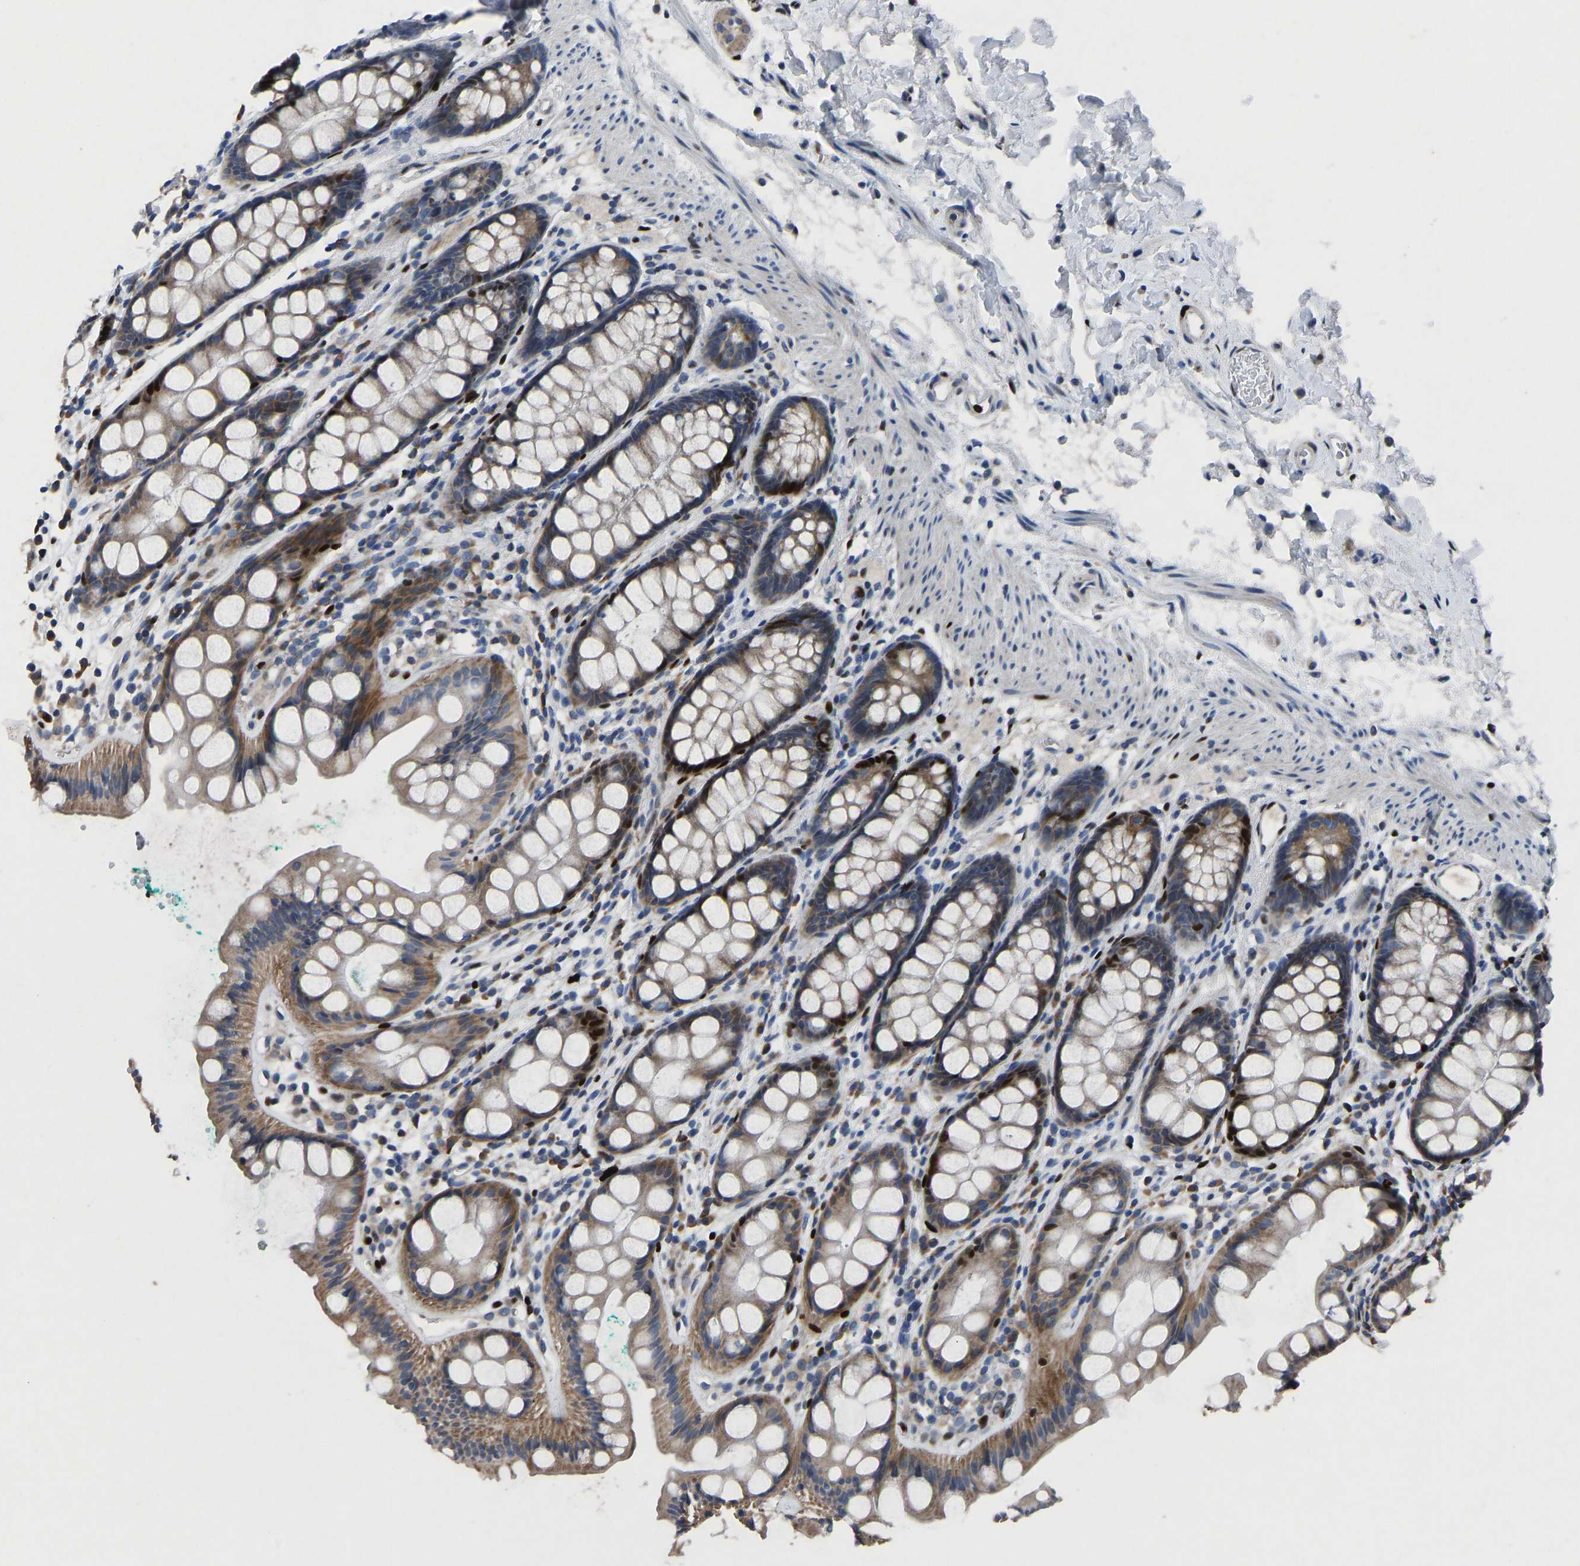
{"staining": {"intensity": "moderate", "quantity": ">75%", "location": "cytoplasmic/membranous,nuclear"}, "tissue": "rectum", "cell_type": "Glandular cells", "image_type": "normal", "snomed": [{"axis": "morphology", "description": "Normal tissue, NOS"}, {"axis": "topography", "description": "Rectum"}], "caption": "Protein expression by immunohistochemistry (IHC) demonstrates moderate cytoplasmic/membranous,nuclear expression in about >75% of glandular cells in unremarkable rectum. (DAB (3,3'-diaminobenzidine) = brown stain, brightfield microscopy at high magnification).", "gene": "EGR1", "patient": {"sex": "female", "age": 65}}